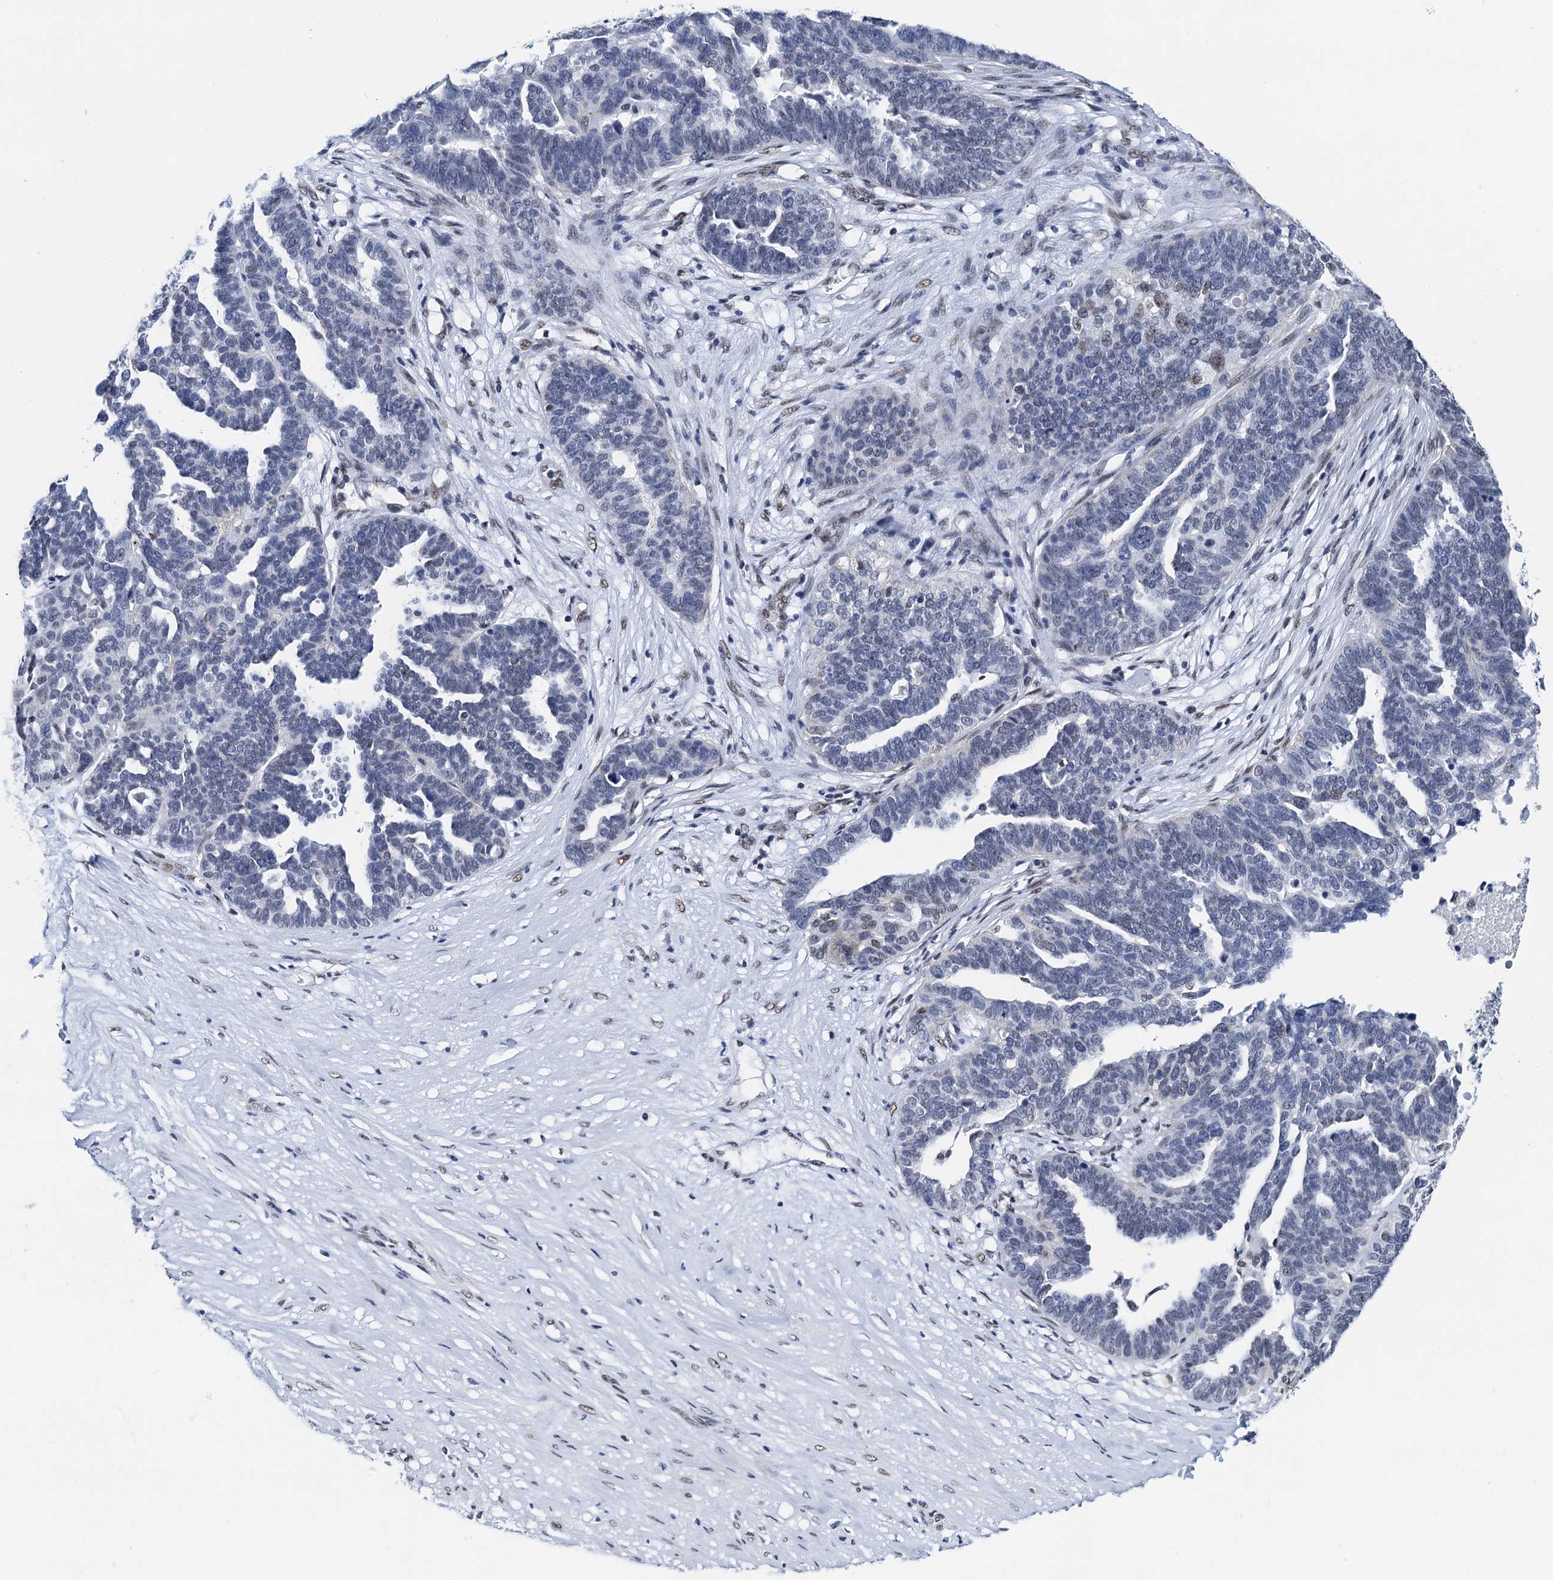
{"staining": {"intensity": "negative", "quantity": "none", "location": "none"}, "tissue": "ovarian cancer", "cell_type": "Tumor cells", "image_type": "cancer", "snomed": [{"axis": "morphology", "description": "Cystadenocarcinoma, serous, NOS"}, {"axis": "topography", "description": "Ovary"}], "caption": "This micrograph is of ovarian cancer stained with immunohistochemistry (IHC) to label a protein in brown with the nuclei are counter-stained blue. There is no staining in tumor cells.", "gene": "SLTM", "patient": {"sex": "female", "age": 59}}